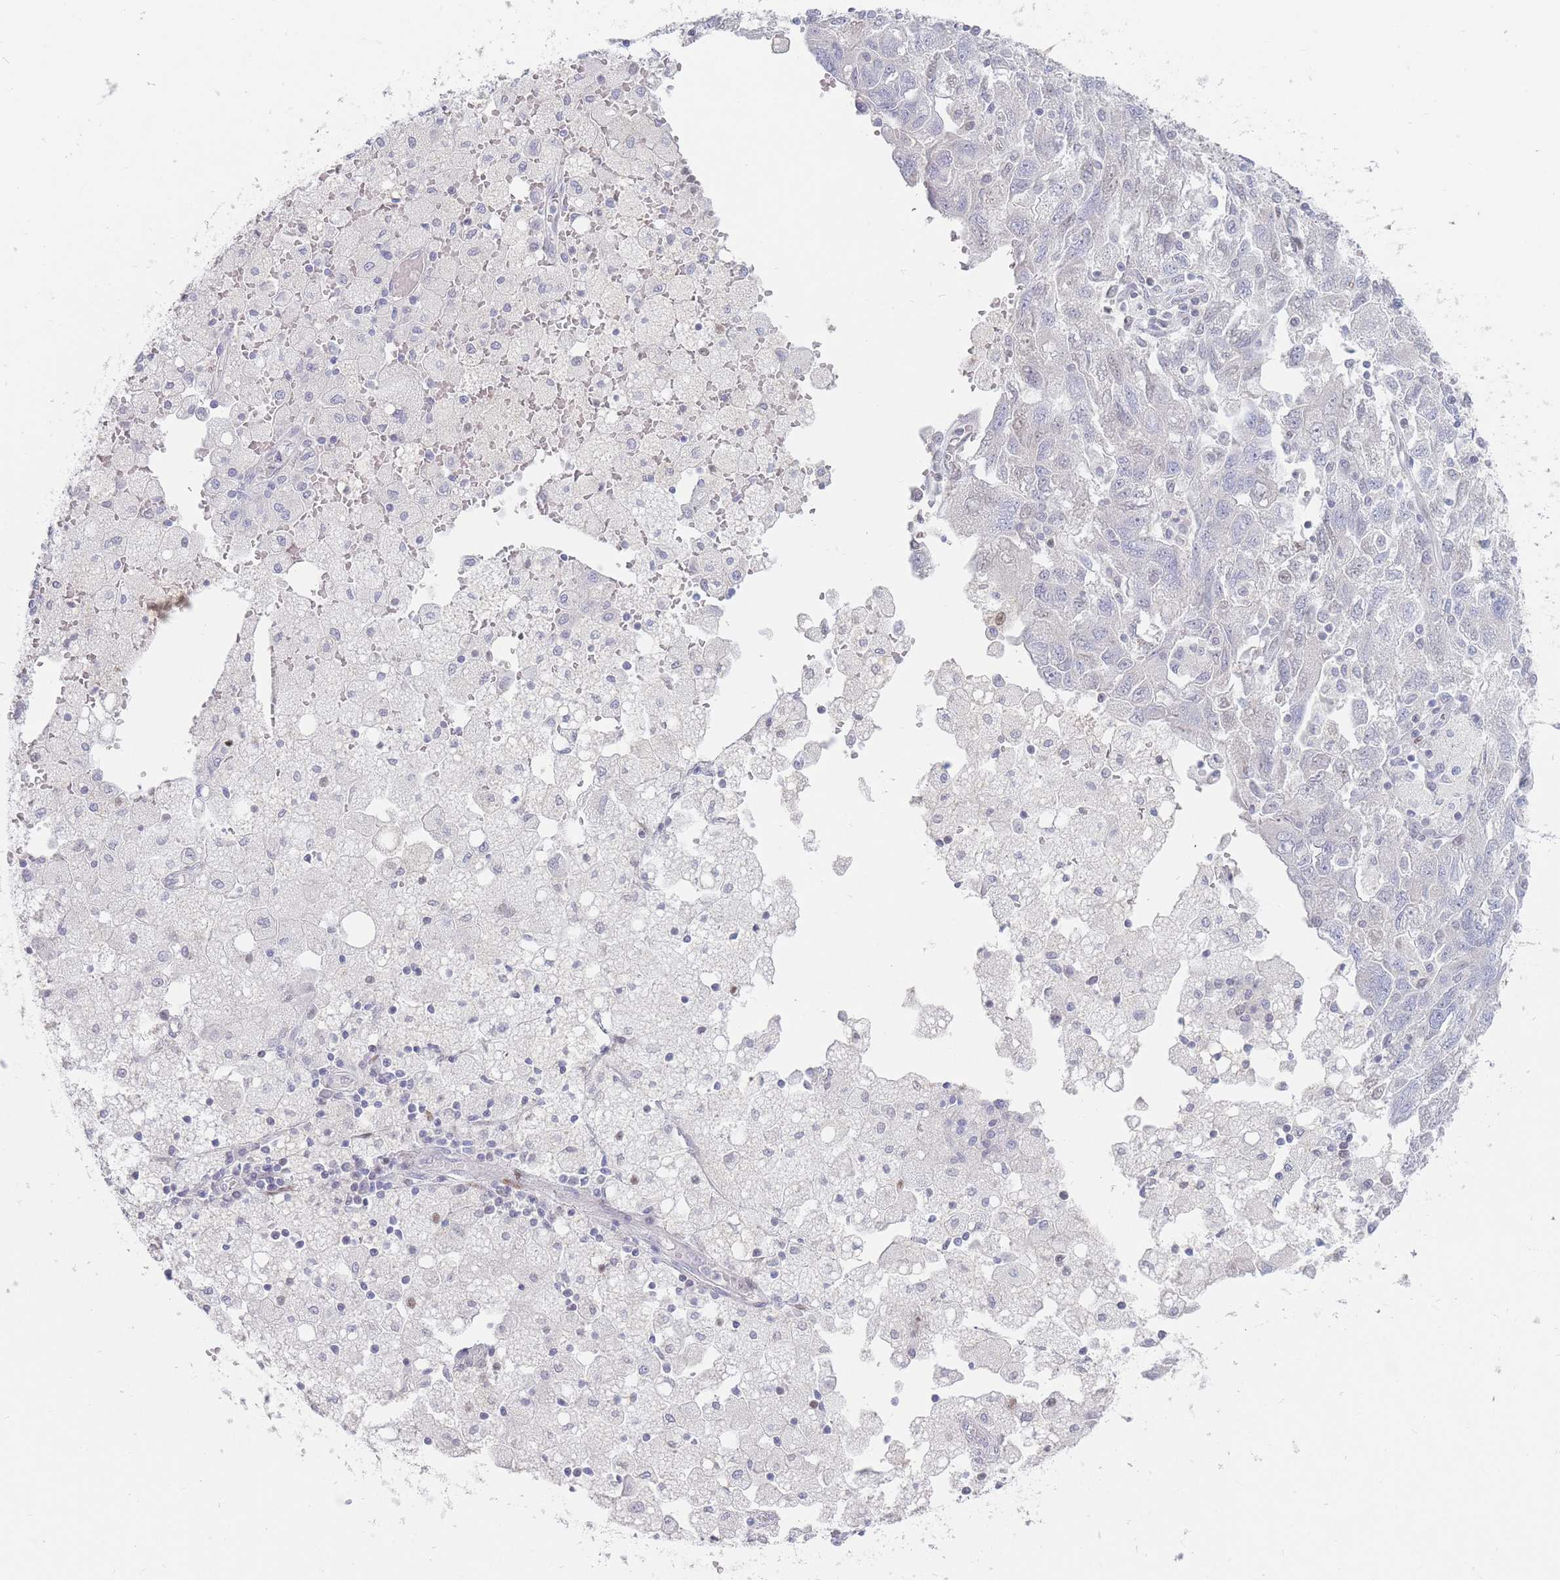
{"staining": {"intensity": "negative", "quantity": "none", "location": "none"}, "tissue": "ovarian cancer", "cell_type": "Tumor cells", "image_type": "cancer", "snomed": [{"axis": "morphology", "description": "Carcinoma, NOS"}, {"axis": "morphology", "description": "Cystadenocarcinoma, serous, NOS"}, {"axis": "topography", "description": "Ovary"}], "caption": "Image shows no protein expression in tumor cells of ovarian cancer (serous cystadenocarcinoma) tissue.", "gene": "PRG4", "patient": {"sex": "female", "age": 69}}